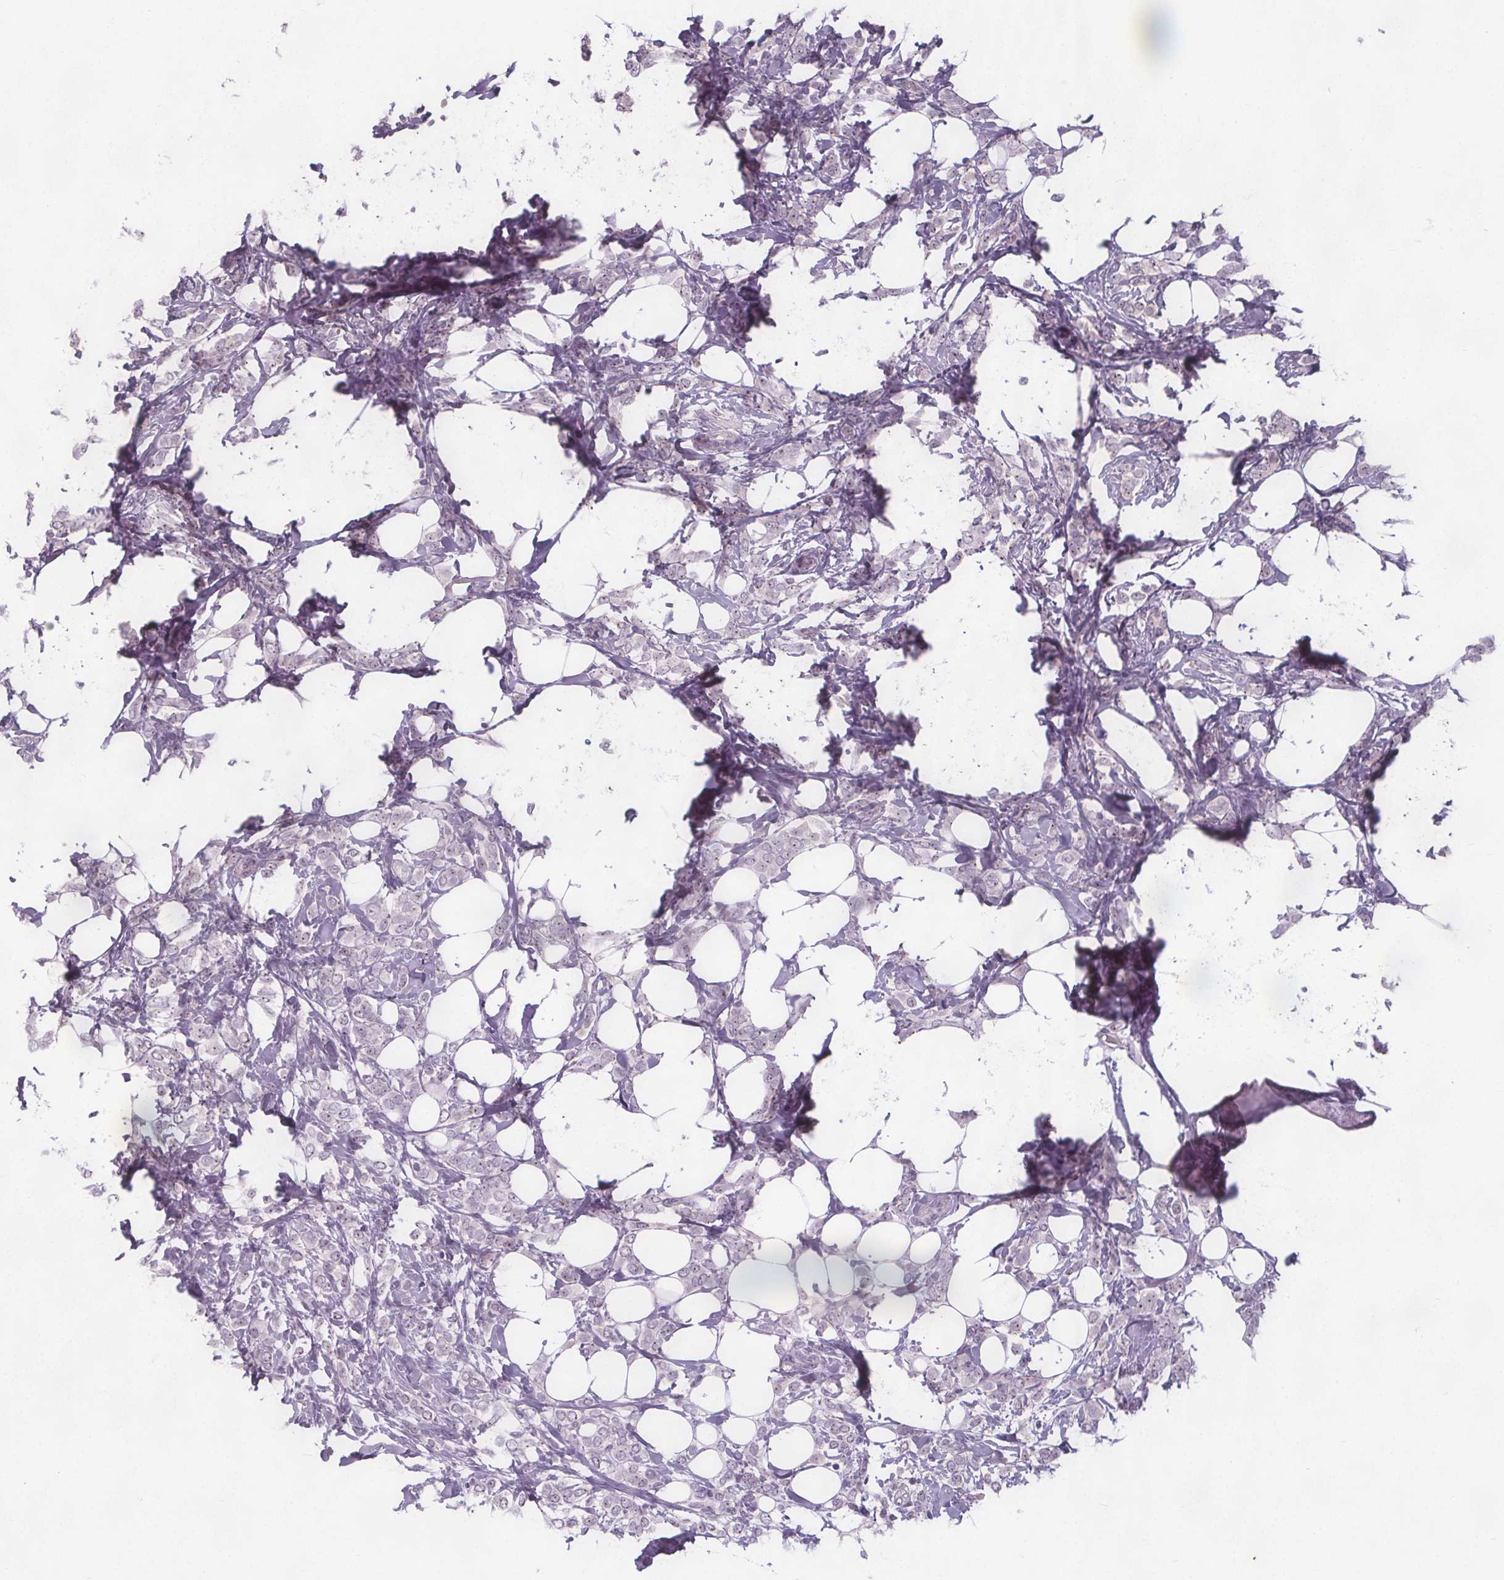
{"staining": {"intensity": "weak", "quantity": "<25%", "location": "nuclear"}, "tissue": "breast cancer", "cell_type": "Tumor cells", "image_type": "cancer", "snomed": [{"axis": "morphology", "description": "Lobular carcinoma"}, {"axis": "topography", "description": "Breast"}], "caption": "Micrograph shows no protein positivity in tumor cells of breast cancer (lobular carcinoma) tissue.", "gene": "NOLC1", "patient": {"sex": "female", "age": 49}}